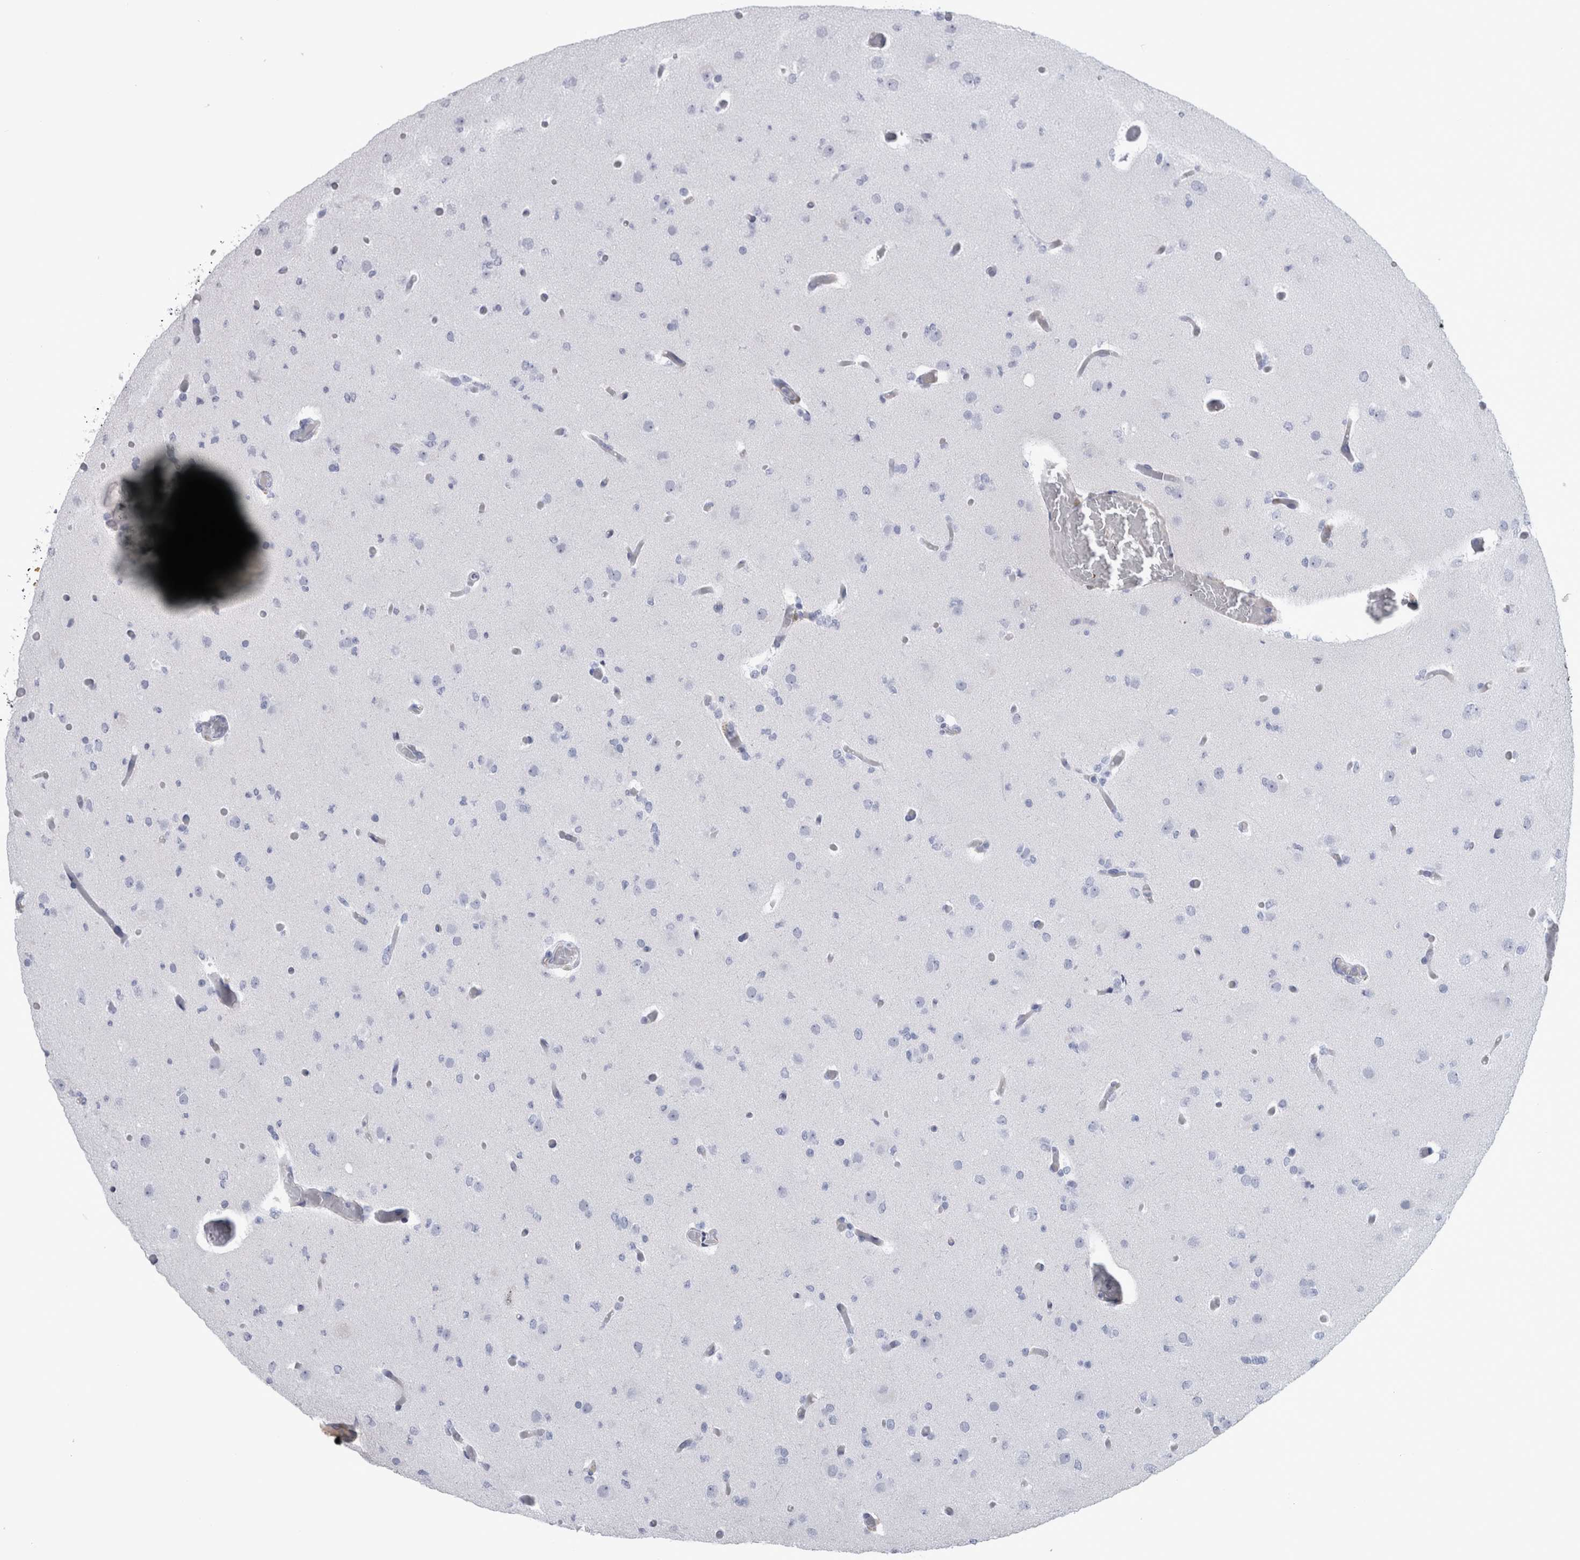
{"staining": {"intensity": "negative", "quantity": "none", "location": "none"}, "tissue": "glioma", "cell_type": "Tumor cells", "image_type": "cancer", "snomed": [{"axis": "morphology", "description": "Glioma, malignant, Low grade"}, {"axis": "topography", "description": "Brain"}], "caption": "Immunohistochemistry micrograph of neoplastic tissue: glioma stained with DAB demonstrates no significant protein positivity in tumor cells.", "gene": "PAX5", "patient": {"sex": "female", "age": 22}}